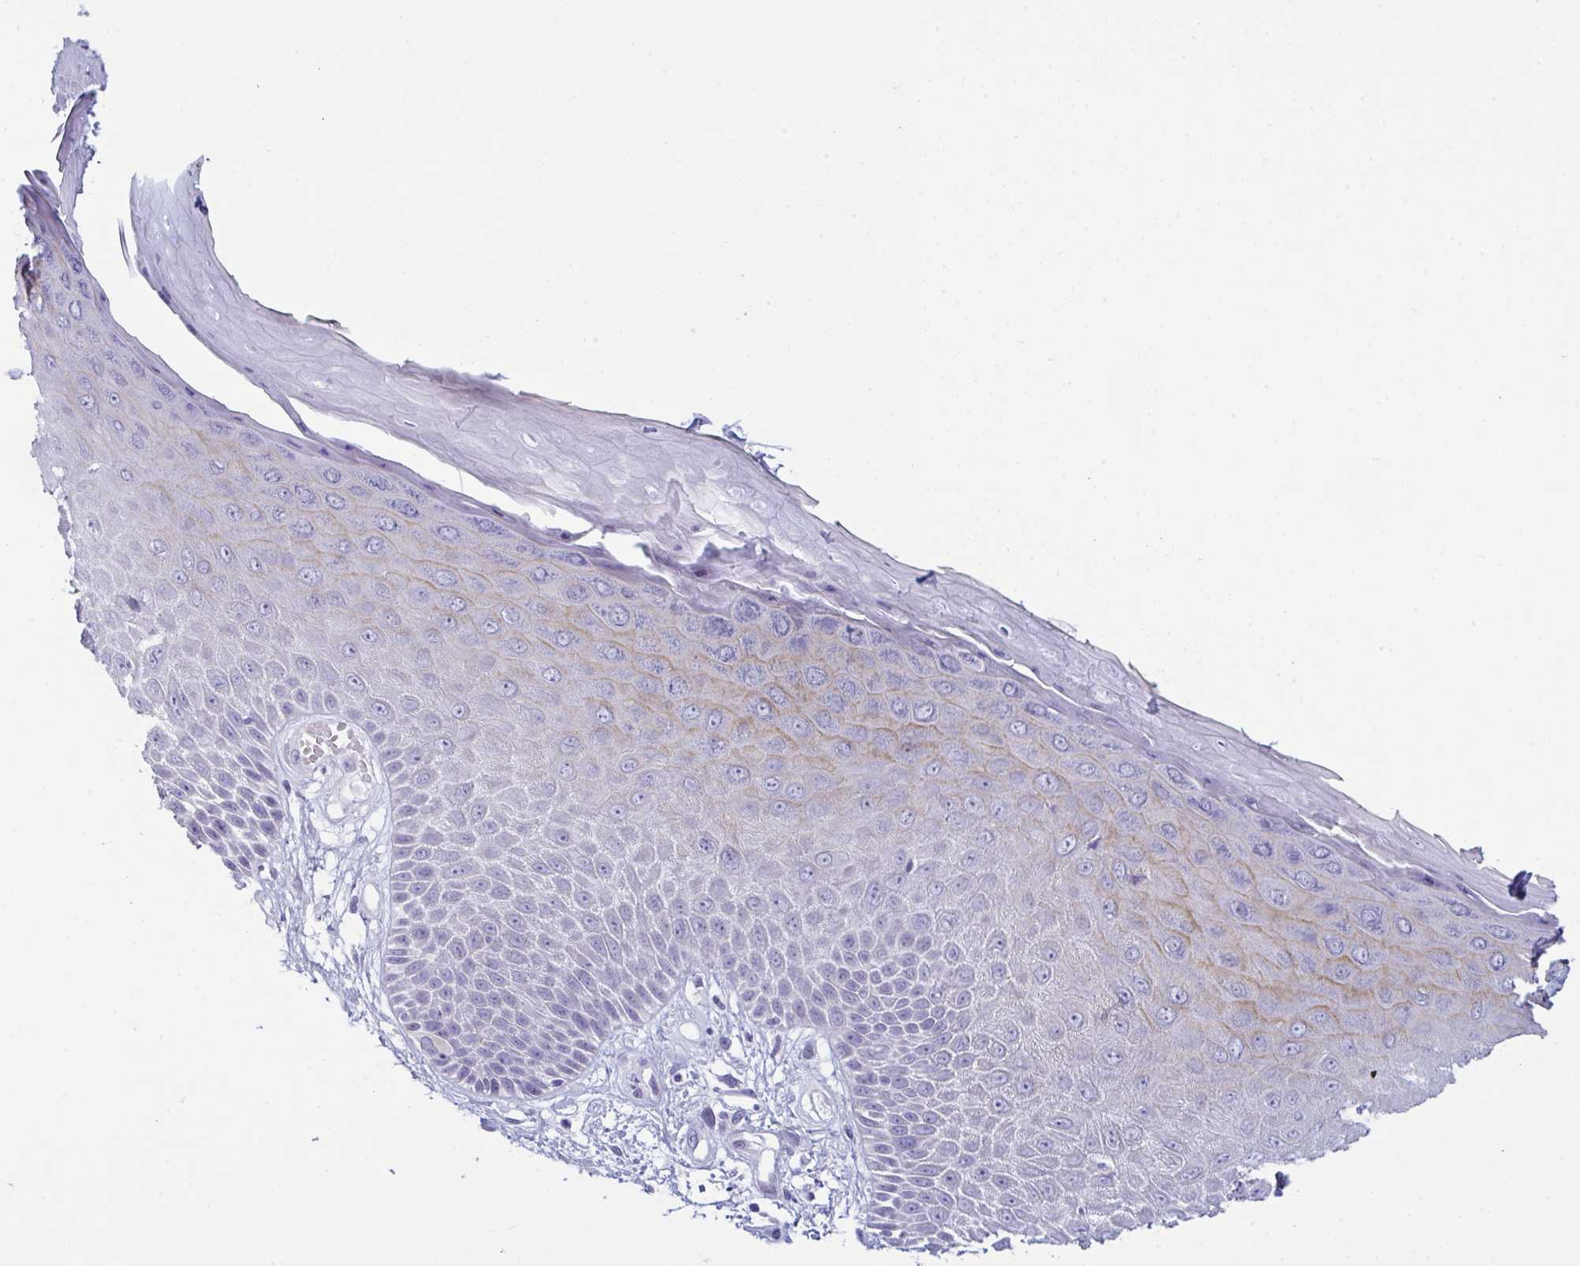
{"staining": {"intensity": "weak", "quantity": "<25%", "location": "cytoplasmic/membranous"}, "tissue": "skin", "cell_type": "Epidermal cells", "image_type": "normal", "snomed": [{"axis": "morphology", "description": "Normal tissue, NOS"}, {"axis": "topography", "description": "Anal"}, {"axis": "topography", "description": "Peripheral nerve tissue"}], "caption": "DAB (3,3'-diaminobenzidine) immunohistochemical staining of unremarkable human skin displays no significant staining in epidermal cells. (IHC, brightfield microscopy, high magnification).", "gene": "PRDM9", "patient": {"sex": "male", "age": 78}}